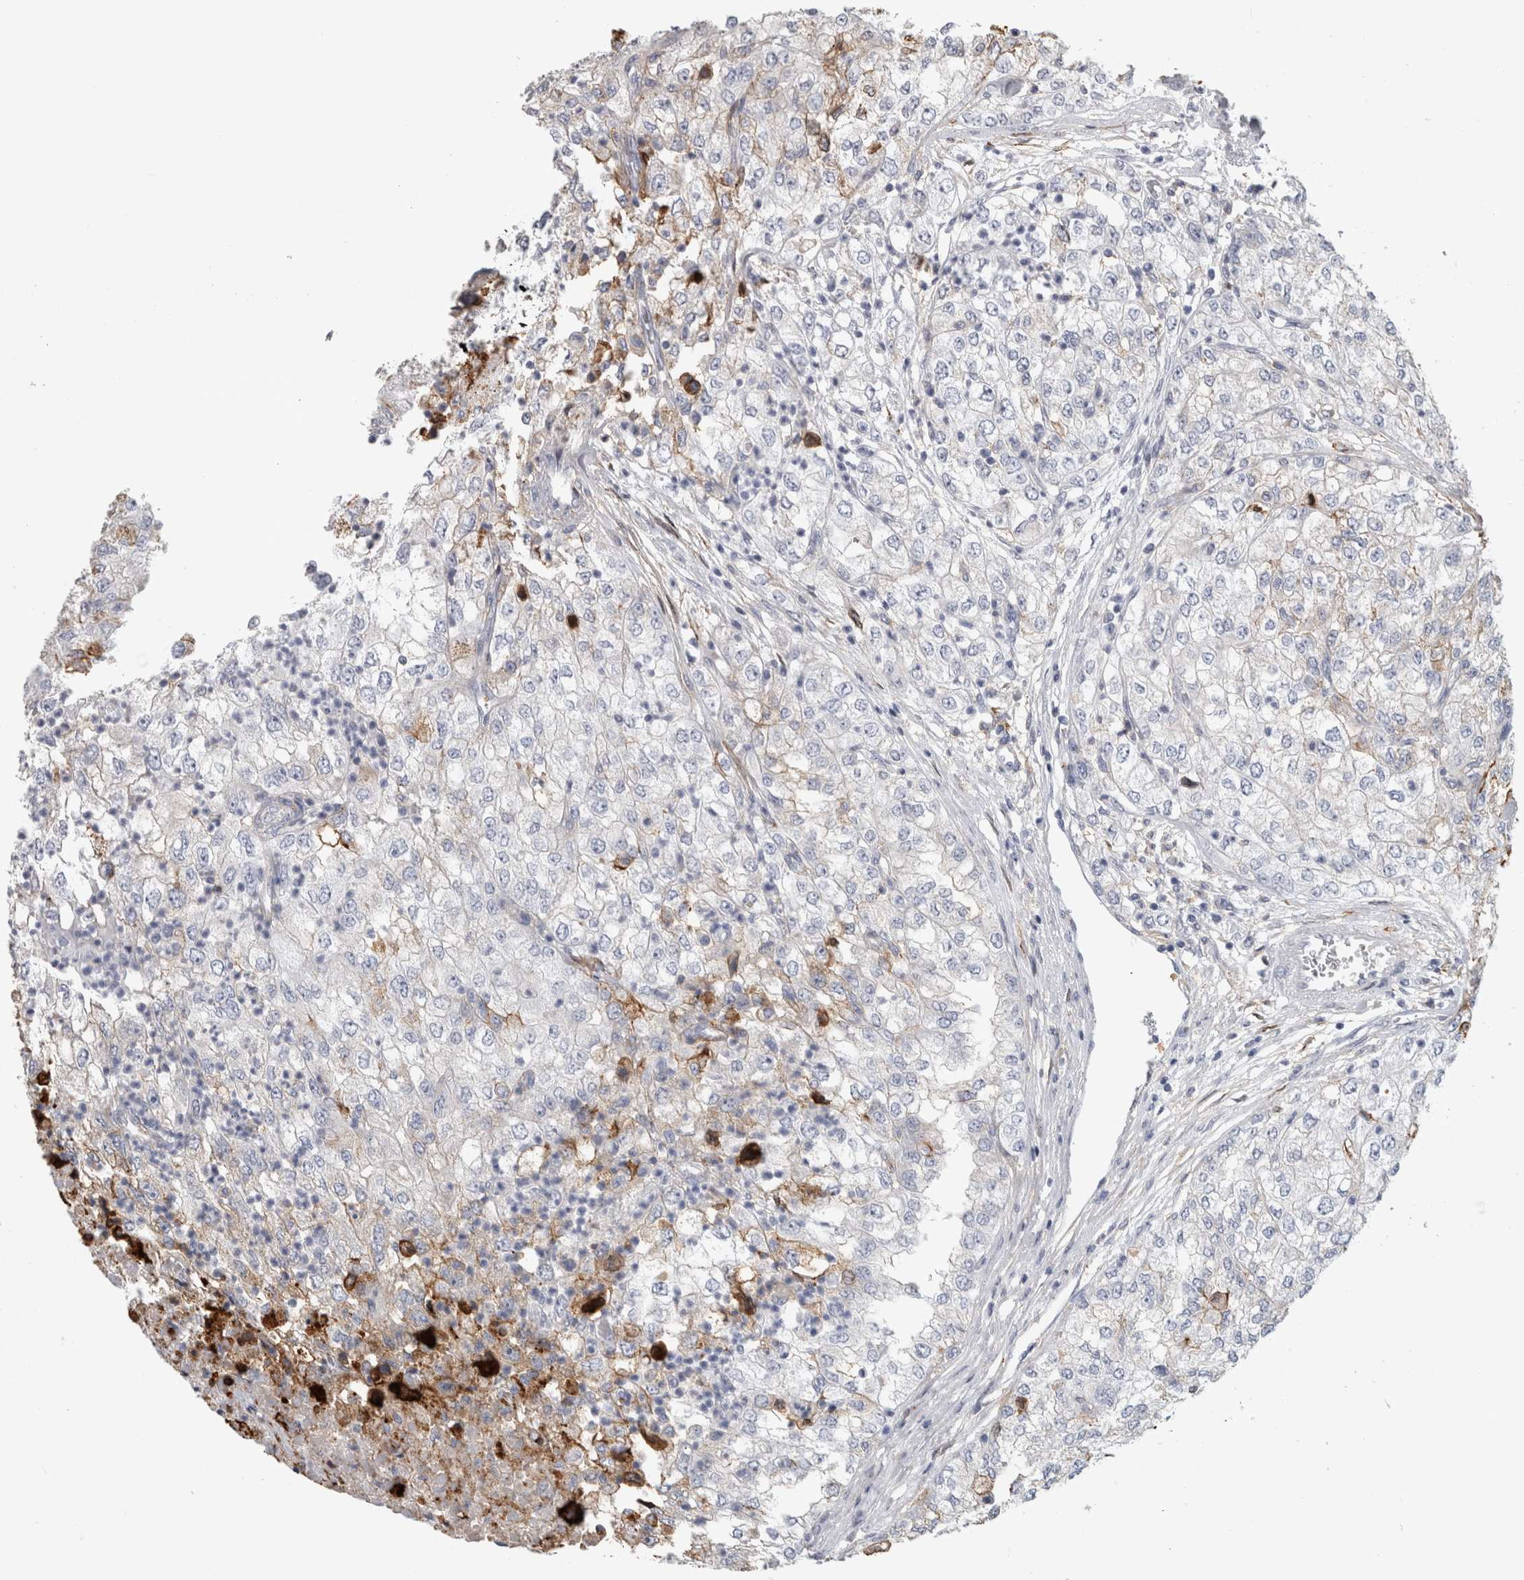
{"staining": {"intensity": "moderate", "quantity": "<25%", "location": "cytoplasmic/membranous"}, "tissue": "renal cancer", "cell_type": "Tumor cells", "image_type": "cancer", "snomed": [{"axis": "morphology", "description": "Adenocarcinoma, NOS"}, {"axis": "topography", "description": "Kidney"}], "caption": "This histopathology image exhibits renal adenocarcinoma stained with immunohistochemistry (IHC) to label a protein in brown. The cytoplasmic/membranous of tumor cells show moderate positivity for the protein. Nuclei are counter-stained blue.", "gene": "DNAJC24", "patient": {"sex": "female", "age": 54}}